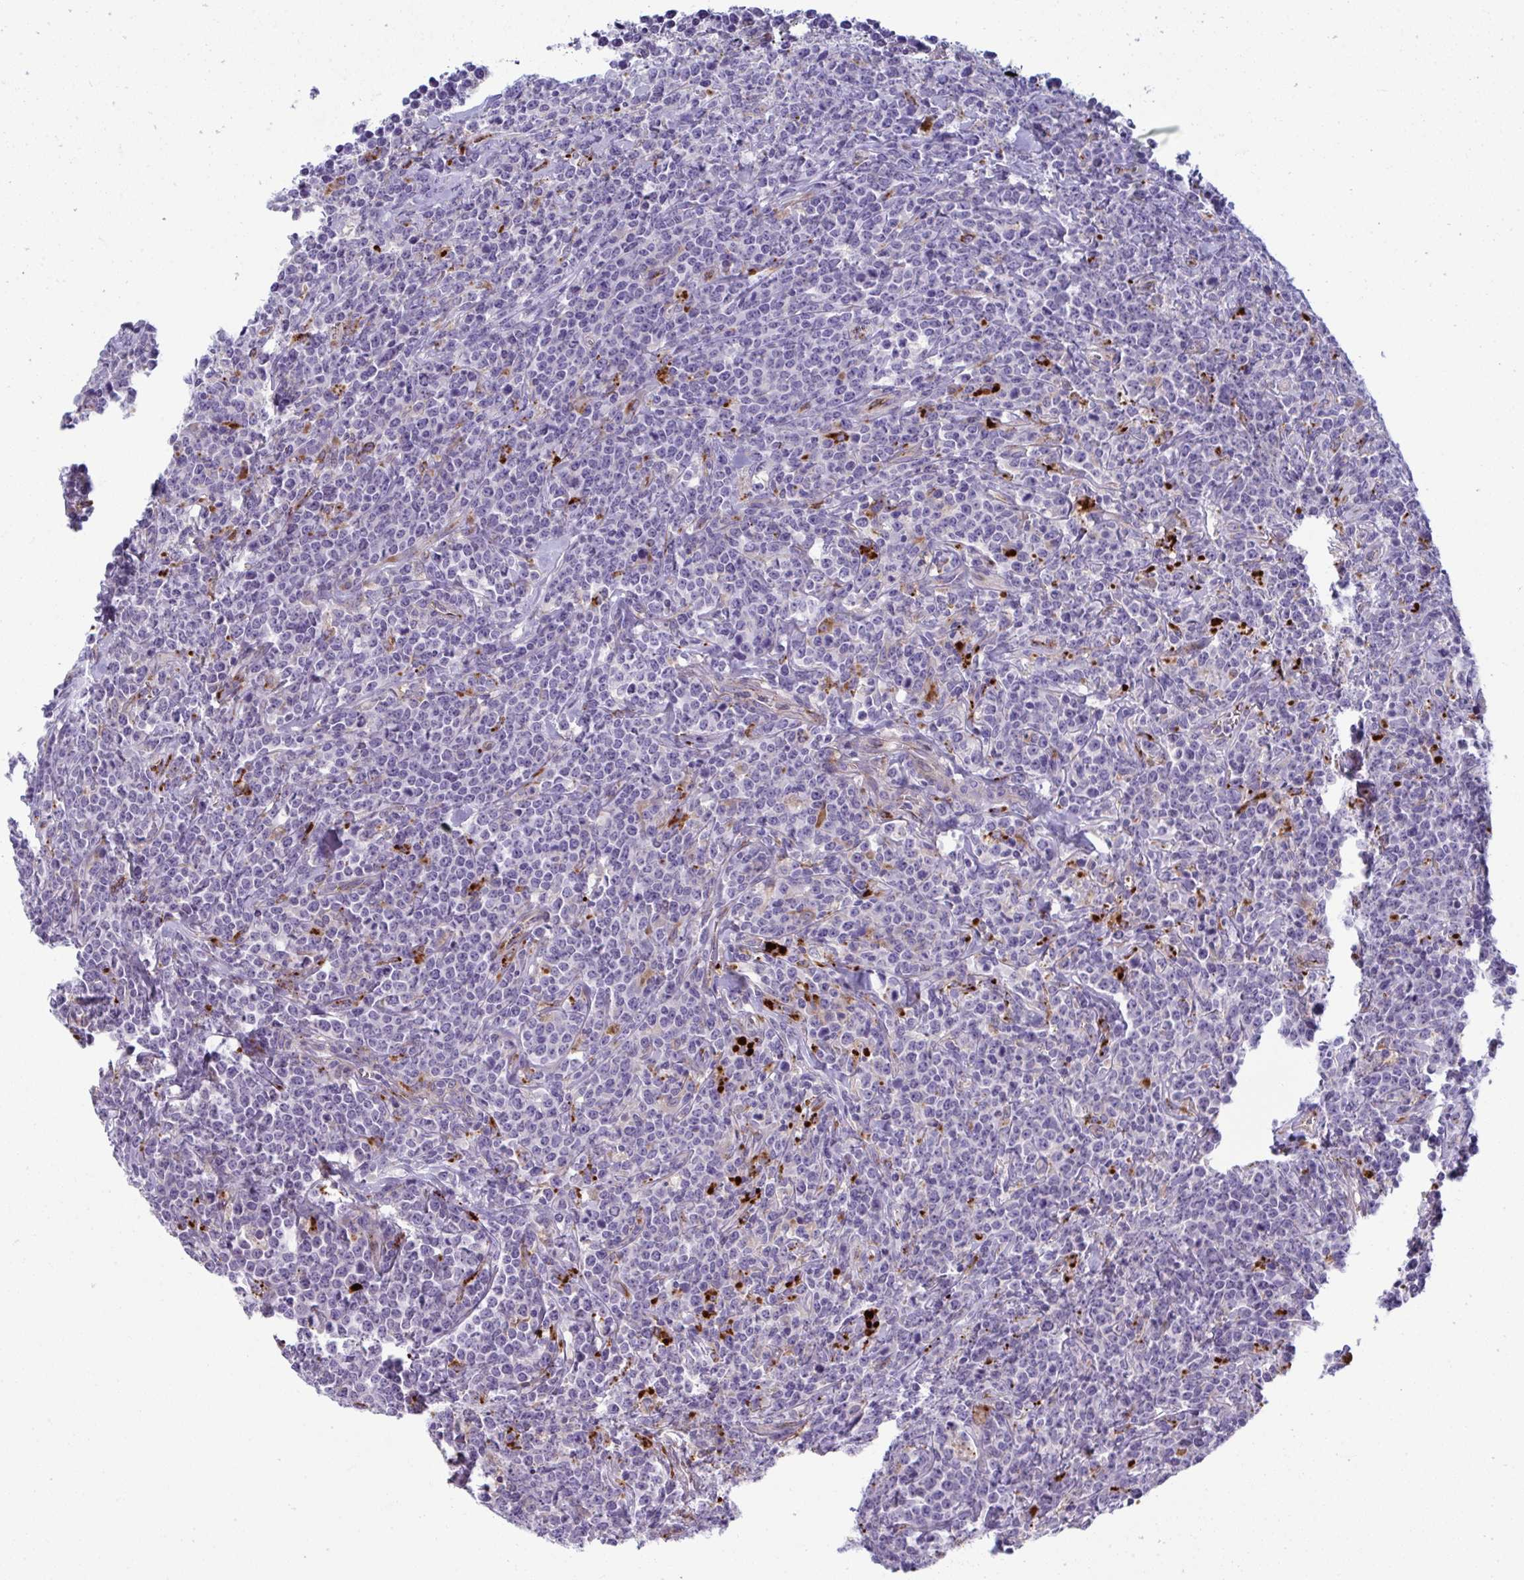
{"staining": {"intensity": "negative", "quantity": "none", "location": "none"}, "tissue": "lymphoma", "cell_type": "Tumor cells", "image_type": "cancer", "snomed": [{"axis": "morphology", "description": "Malignant lymphoma, non-Hodgkin's type, High grade"}, {"axis": "topography", "description": "Small intestine"}], "caption": "Tumor cells show no significant protein positivity in lymphoma.", "gene": "TOR1AIP2", "patient": {"sex": "female", "age": 56}}